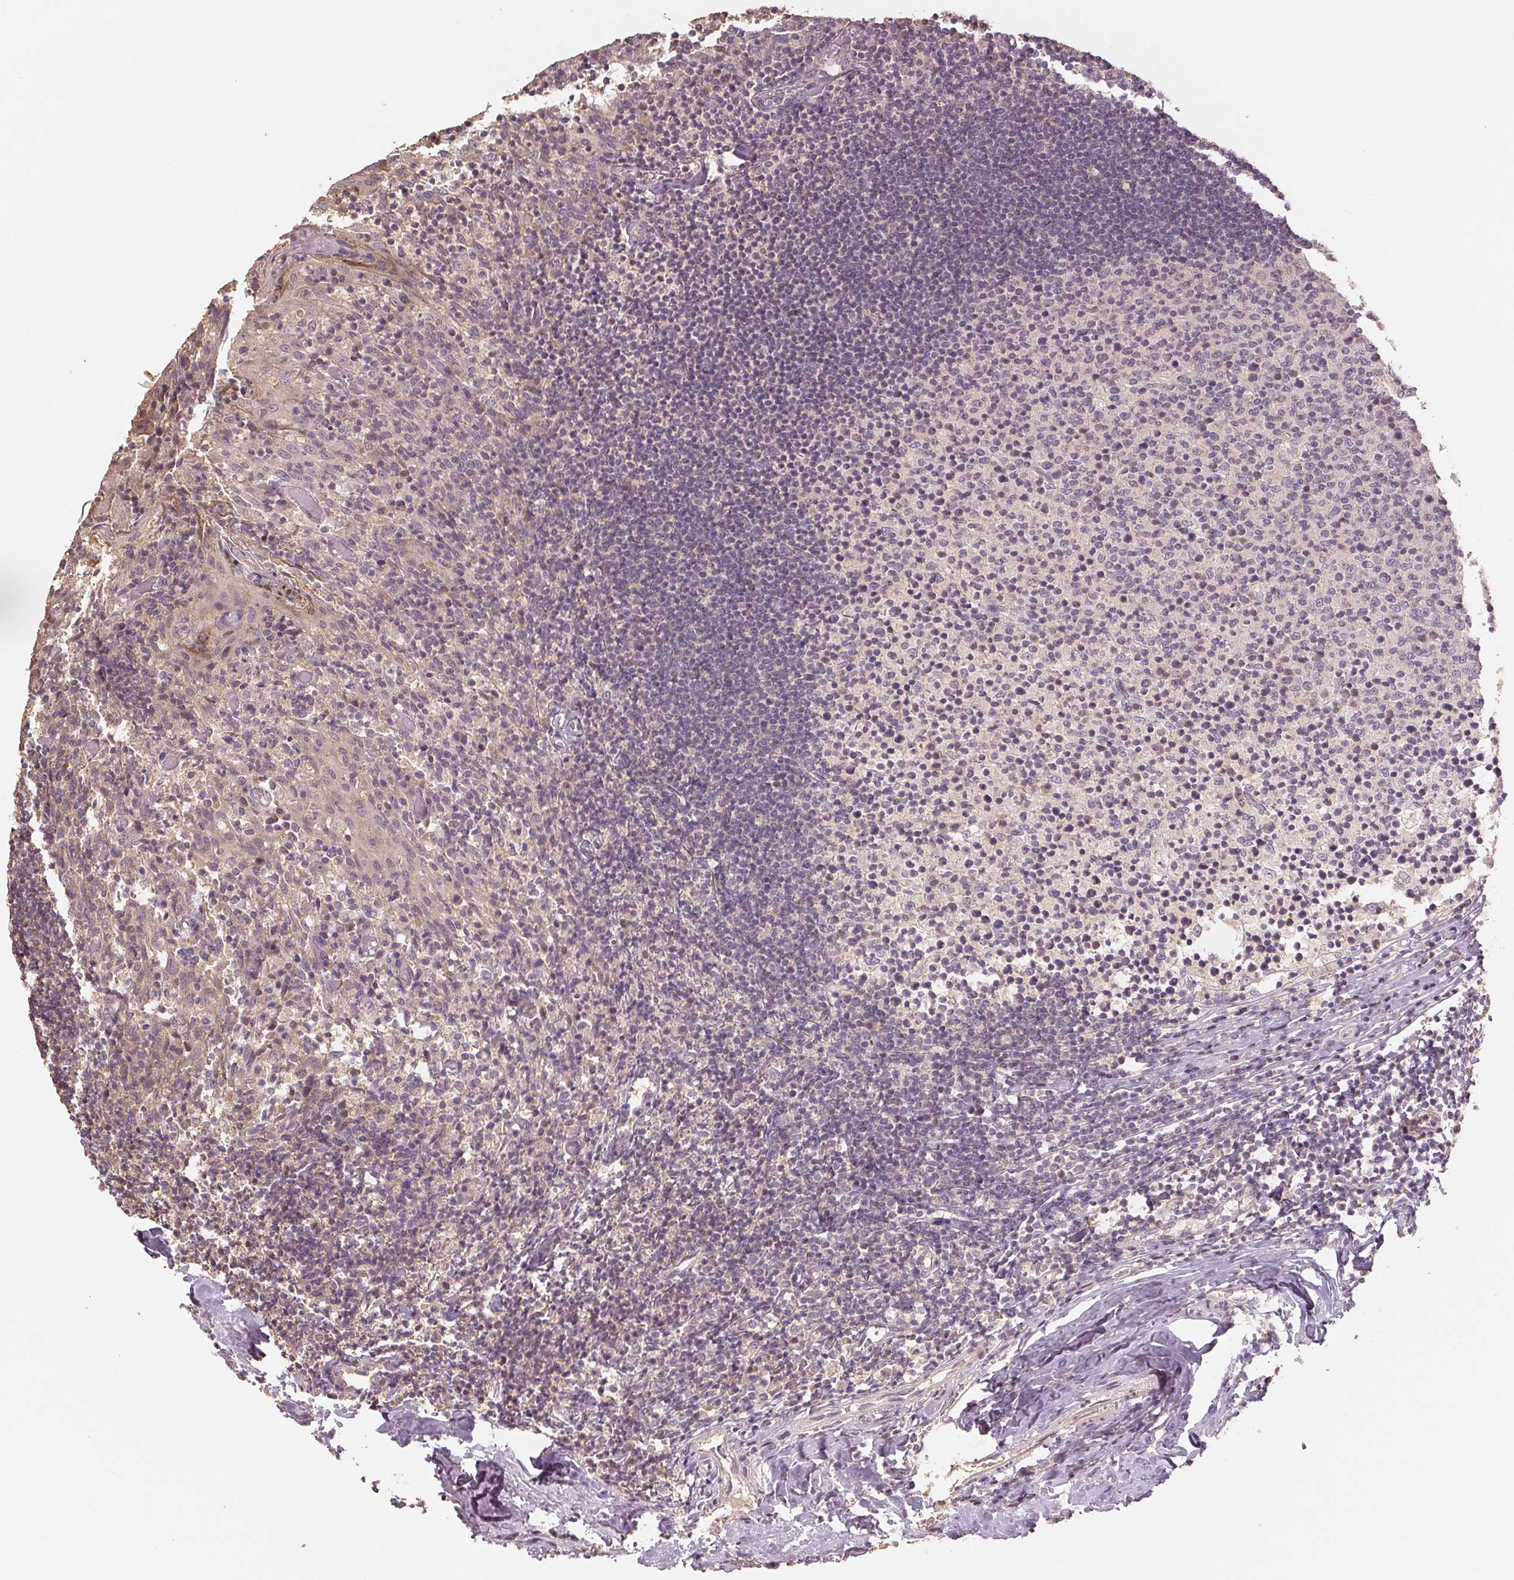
{"staining": {"intensity": "negative", "quantity": "none", "location": "none"}, "tissue": "tonsil", "cell_type": "Germinal center cells", "image_type": "normal", "snomed": [{"axis": "morphology", "description": "Normal tissue, NOS"}, {"axis": "topography", "description": "Tonsil"}], "caption": "A high-resolution photomicrograph shows immunohistochemistry staining of benign tonsil, which displays no significant expression in germinal center cells. Nuclei are stained in blue.", "gene": "COX14", "patient": {"sex": "female", "age": 10}}